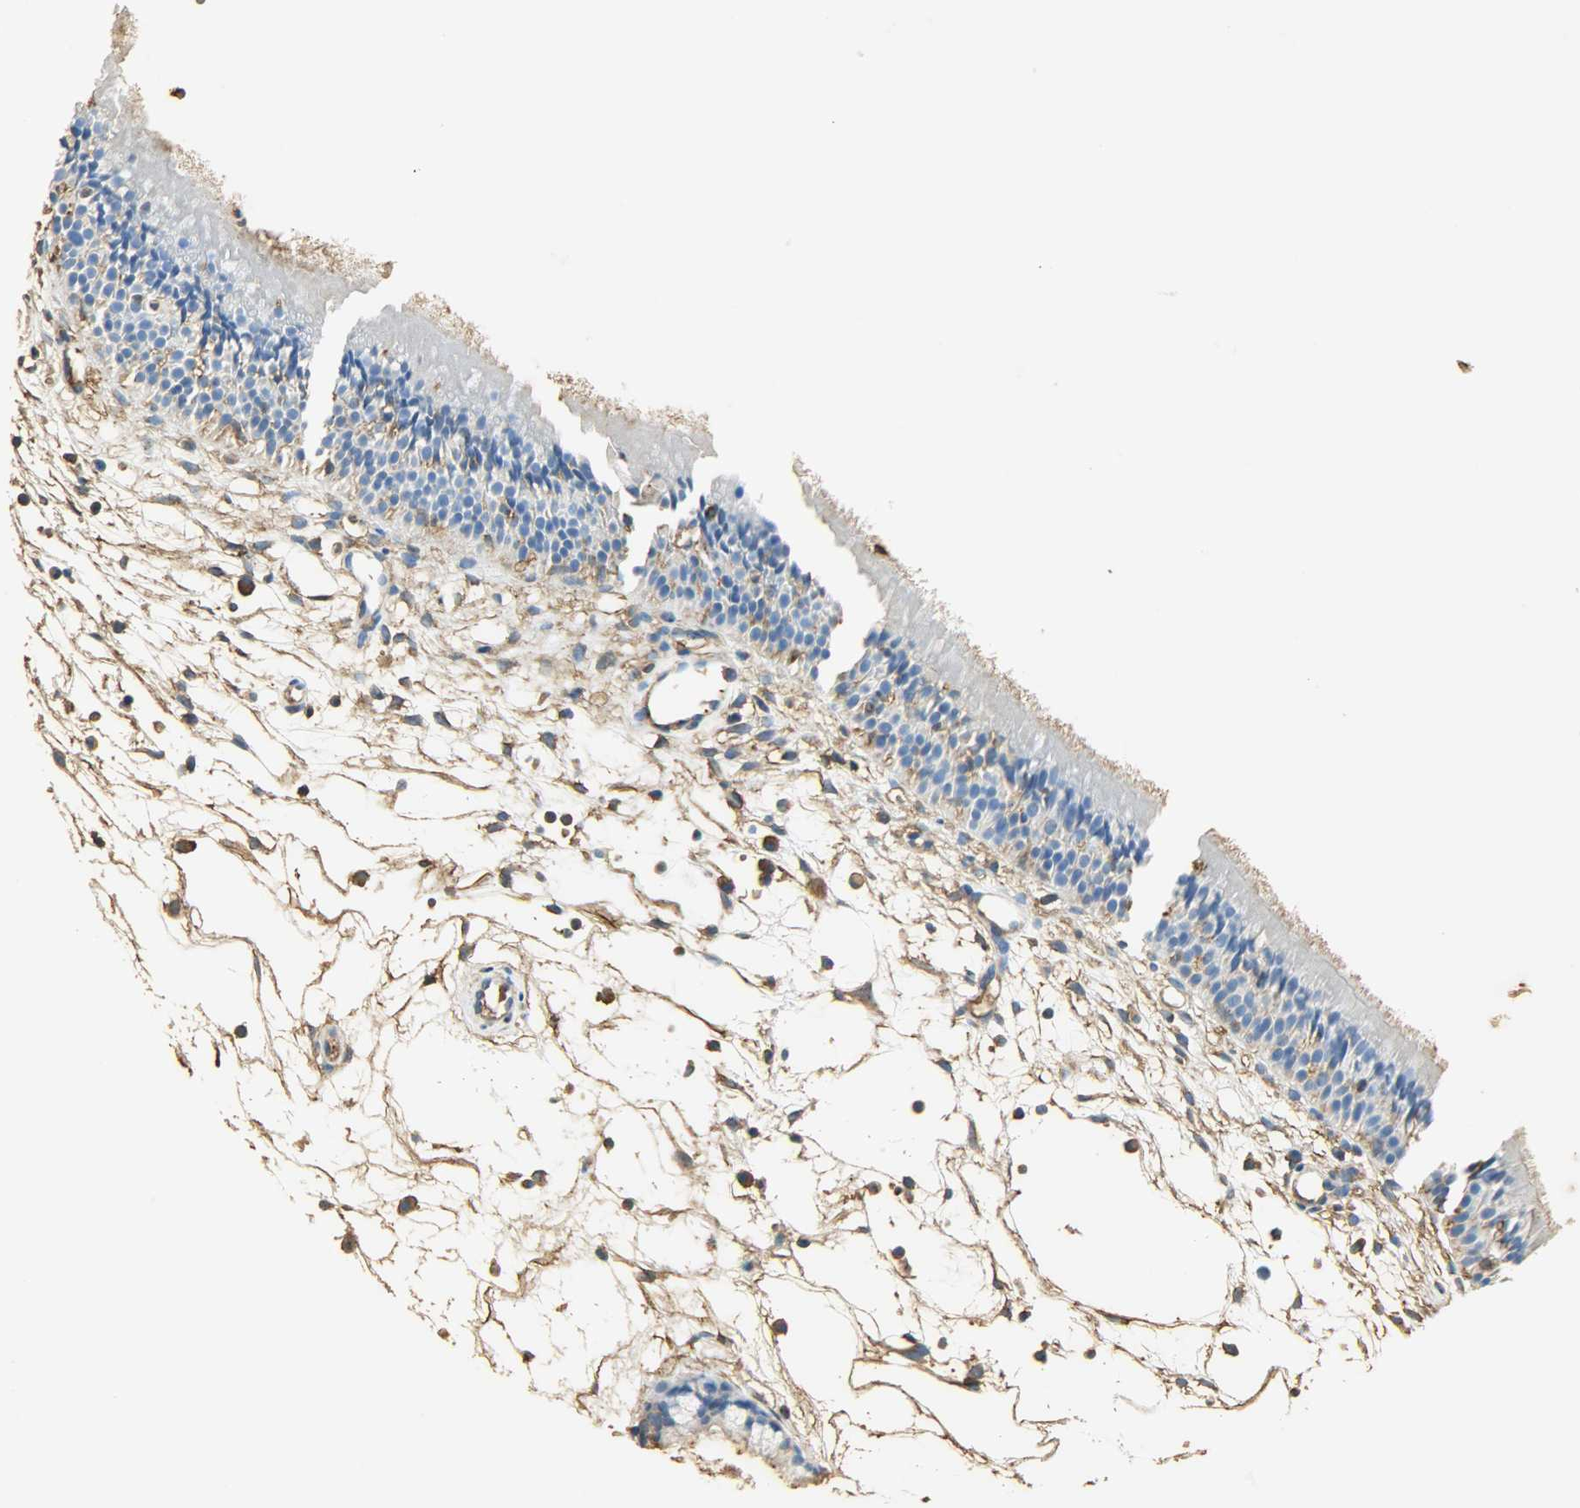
{"staining": {"intensity": "moderate", "quantity": "<25%", "location": "cytoplasmic/membranous"}, "tissue": "nasopharynx", "cell_type": "Respiratory epithelial cells", "image_type": "normal", "snomed": [{"axis": "morphology", "description": "Normal tissue, NOS"}, {"axis": "topography", "description": "Nasopharynx"}], "caption": "A micrograph of nasopharynx stained for a protein reveals moderate cytoplasmic/membranous brown staining in respiratory epithelial cells. (brown staining indicates protein expression, while blue staining denotes nuclei).", "gene": "ANXA6", "patient": {"sex": "female", "age": 54}}